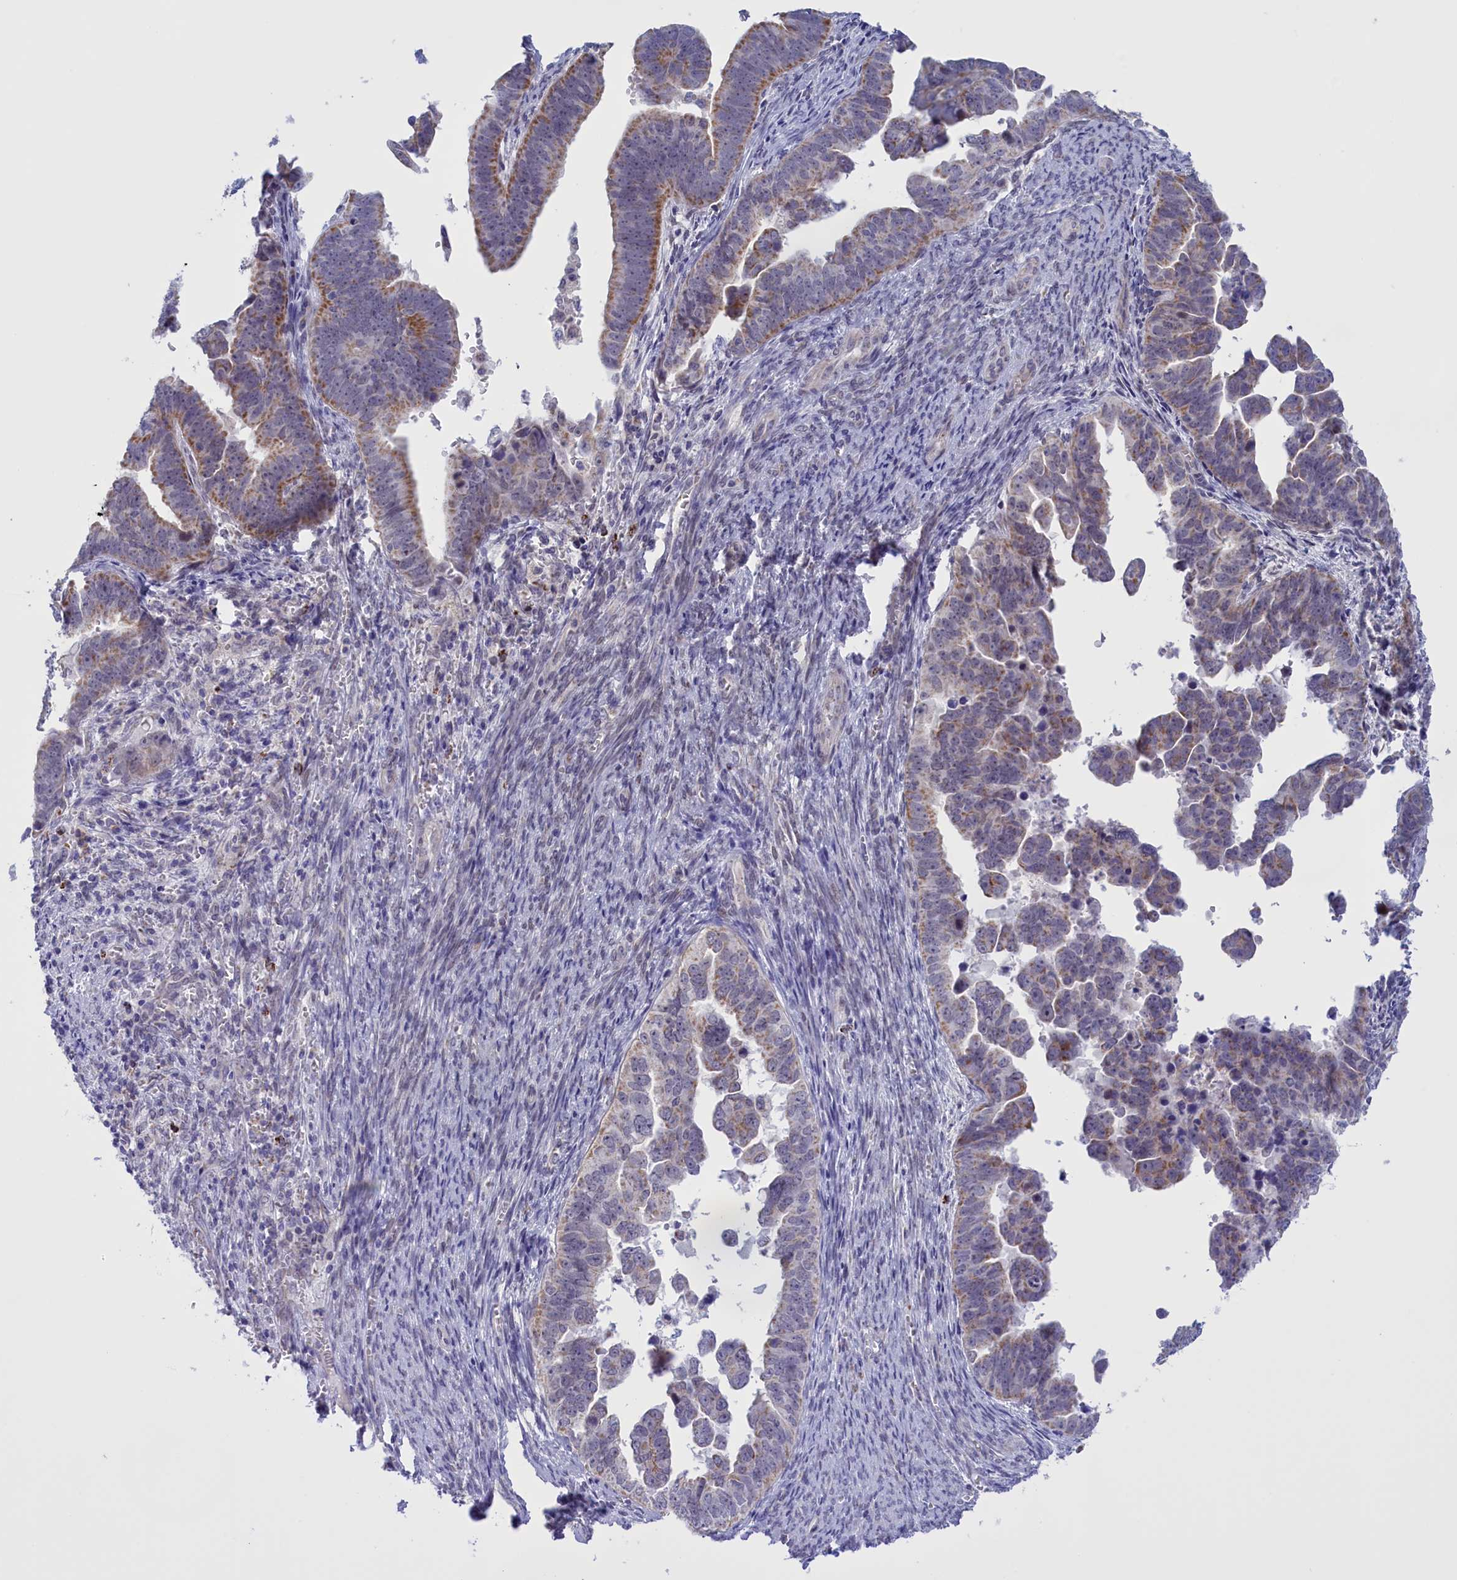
{"staining": {"intensity": "moderate", "quantity": "25%-75%", "location": "cytoplasmic/membranous"}, "tissue": "endometrial cancer", "cell_type": "Tumor cells", "image_type": "cancer", "snomed": [{"axis": "morphology", "description": "Adenocarcinoma, NOS"}, {"axis": "topography", "description": "Endometrium"}], "caption": "Immunohistochemical staining of endometrial cancer (adenocarcinoma) displays medium levels of moderate cytoplasmic/membranous expression in about 25%-75% of tumor cells.", "gene": "FAM149B1", "patient": {"sex": "female", "age": 75}}